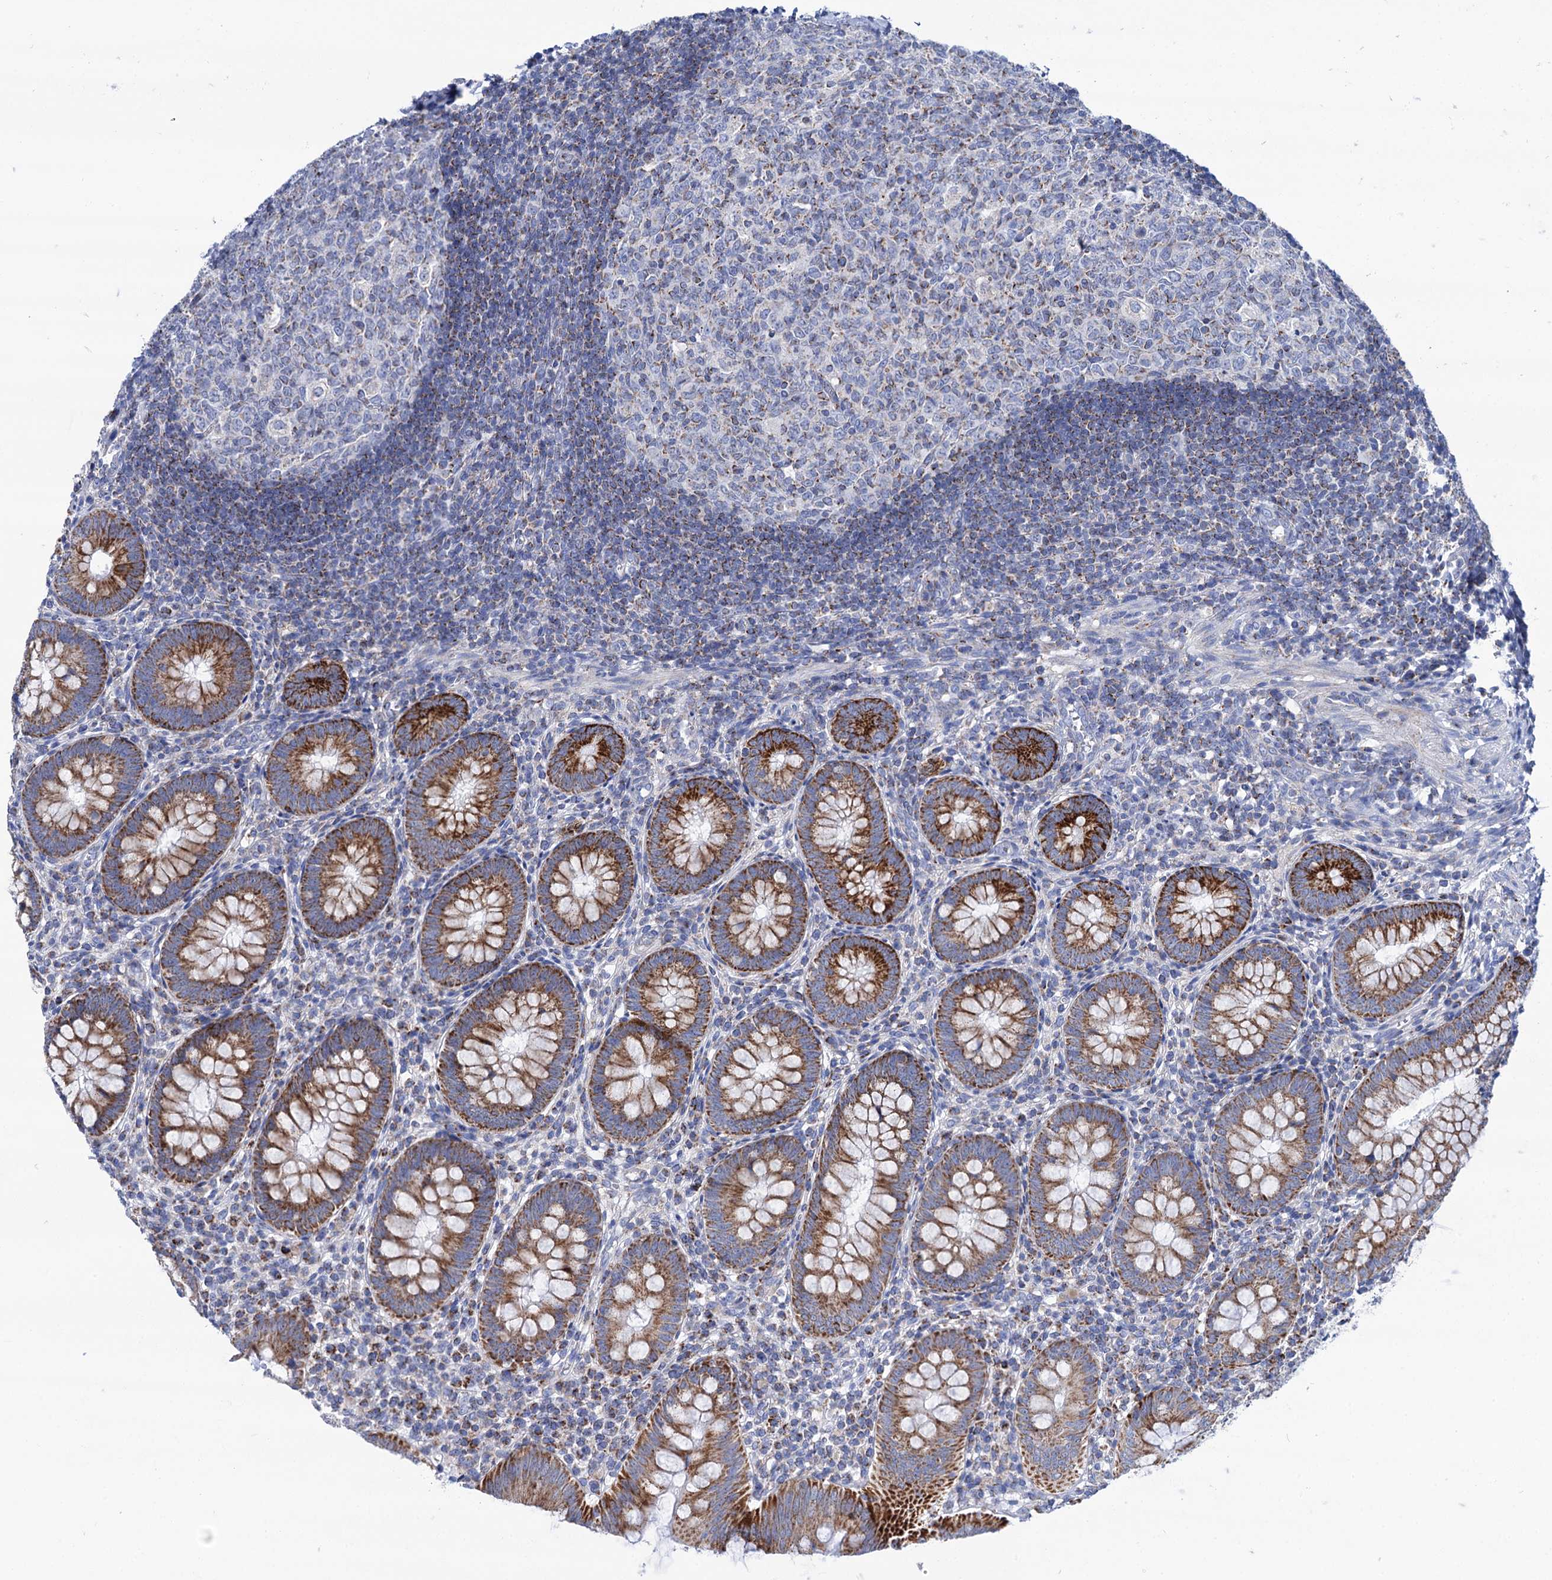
{"staining": {"intensity": "strong", "quantity": ">75%", "location": "cytoplasmic/membranous"}, "tissue": "appendix", "cell_type": "Glandular cells", "image_type": "normal", "snomed": [{"axis": "morphology", "description": "Normal tissue, NOS"}, {"axis": "topography", "description": "Appendix"}], "caption": "IHC histopathology image of normal human appendix stained for a protein (brown), which exhibits high levels of strong cytoplasmic/membranous positivity in about >75% of glandular cells.", "gene": "UBASH3B", "patient": {"sex": "male", "age": 14}}